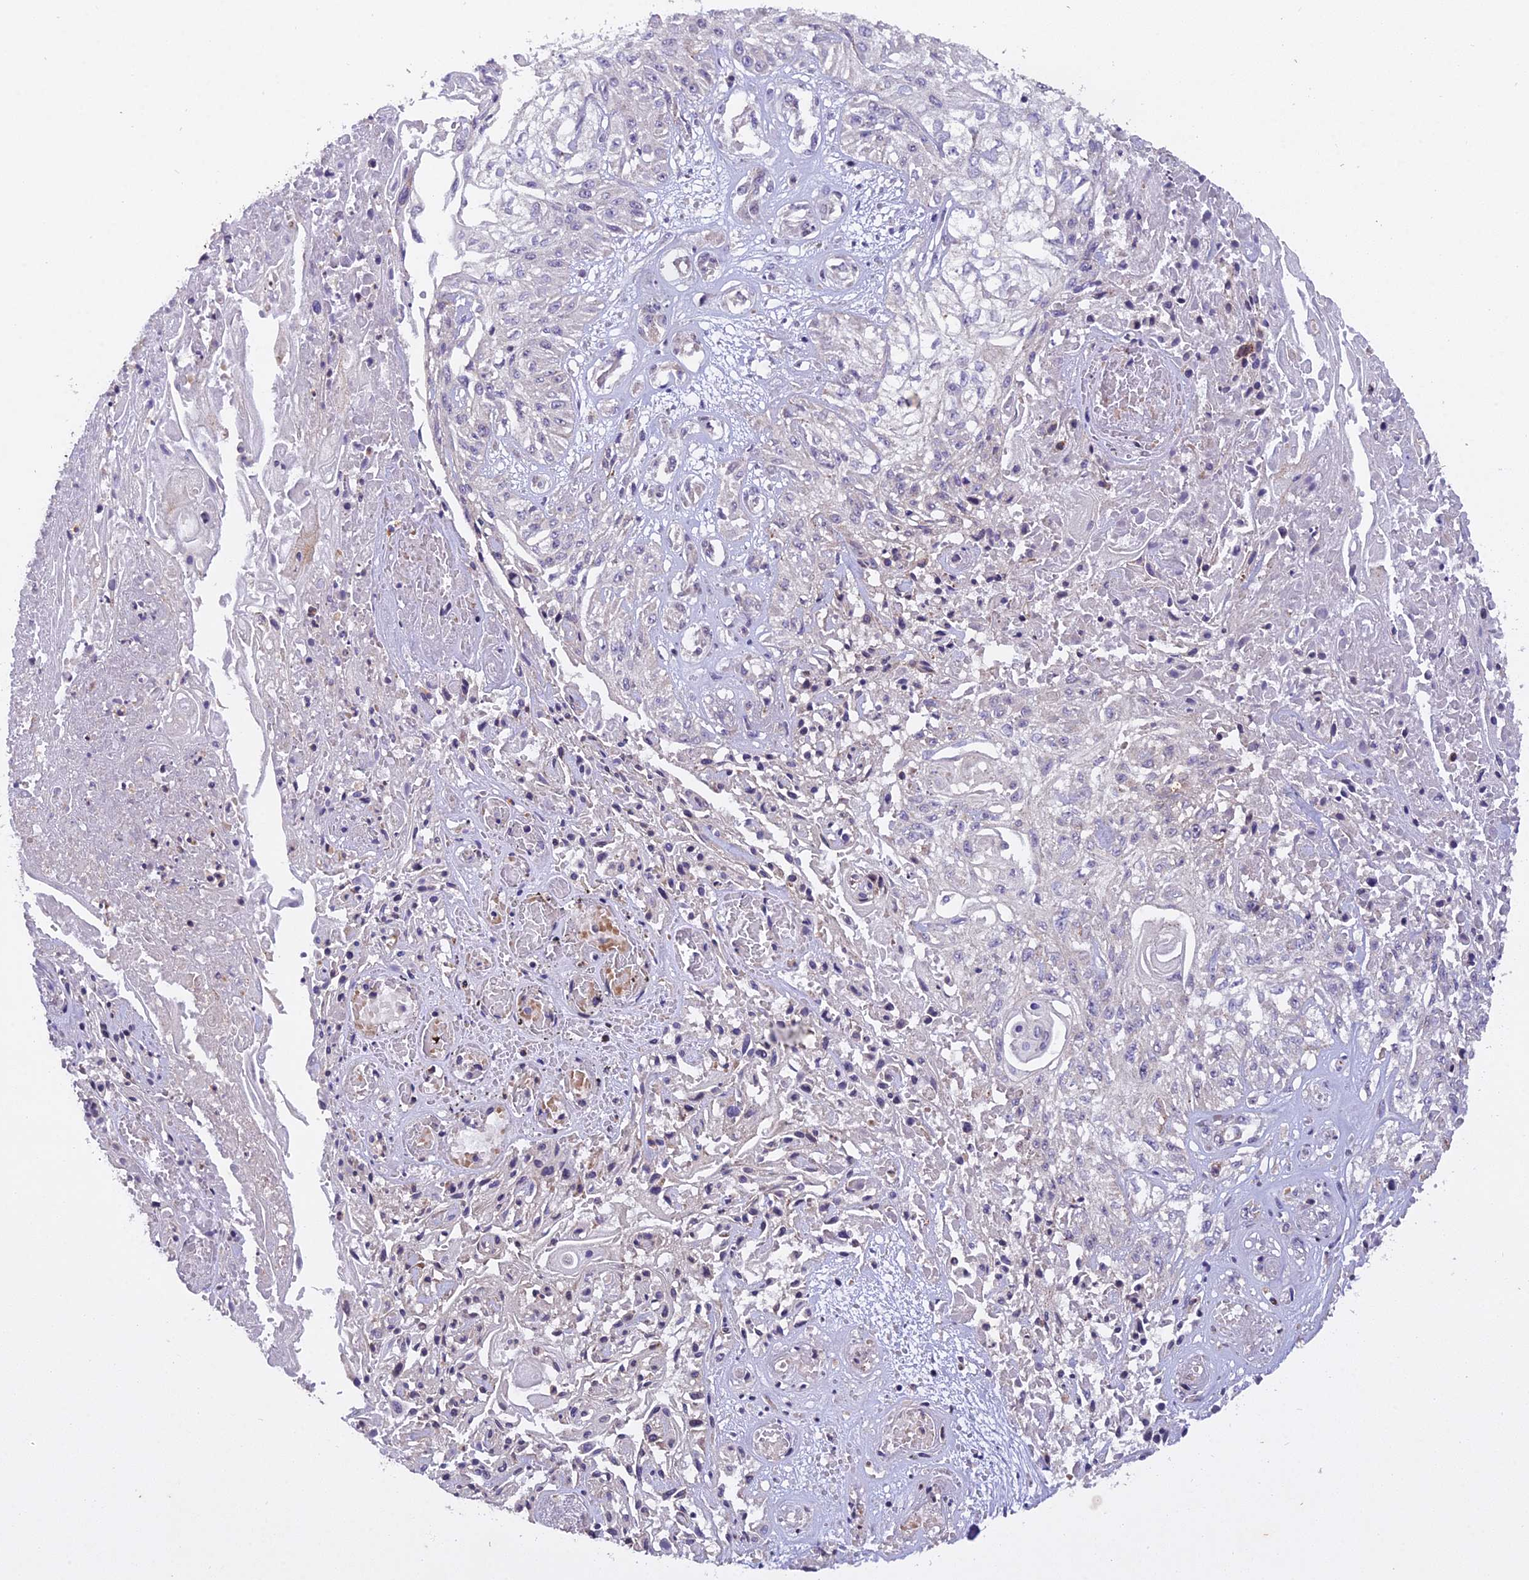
{"staining": {"intensity": "negative", "quantity": "none", "location": "none"}, "tissue": "skin cancer", "cell_type": "Tumor cells", "image_type": "cancer", "snomed": [{"axis": "morphology", "description": "Squamous cell carcinoma, NOS"}, {"axis": "morphology", "description": "Squamous cell carcinoma, metastatic, NOS"}, {"axis": "topography", "description": "Skin"}, {"axis": "topography", "description": "Lymph node"}], "caption": "Skin cancer (squamous cell carcinoma) was stained to show a protein in brown. There is no significant positivity in tumor cells. Brightfield microscopy of IHC stained with DAB (3,3'-diaminobenzidine) (brown) and hematoxylin (blue), captured at high magnification.", "gene": "CENPL", "patient": {"sex": "male", "age": 75}}